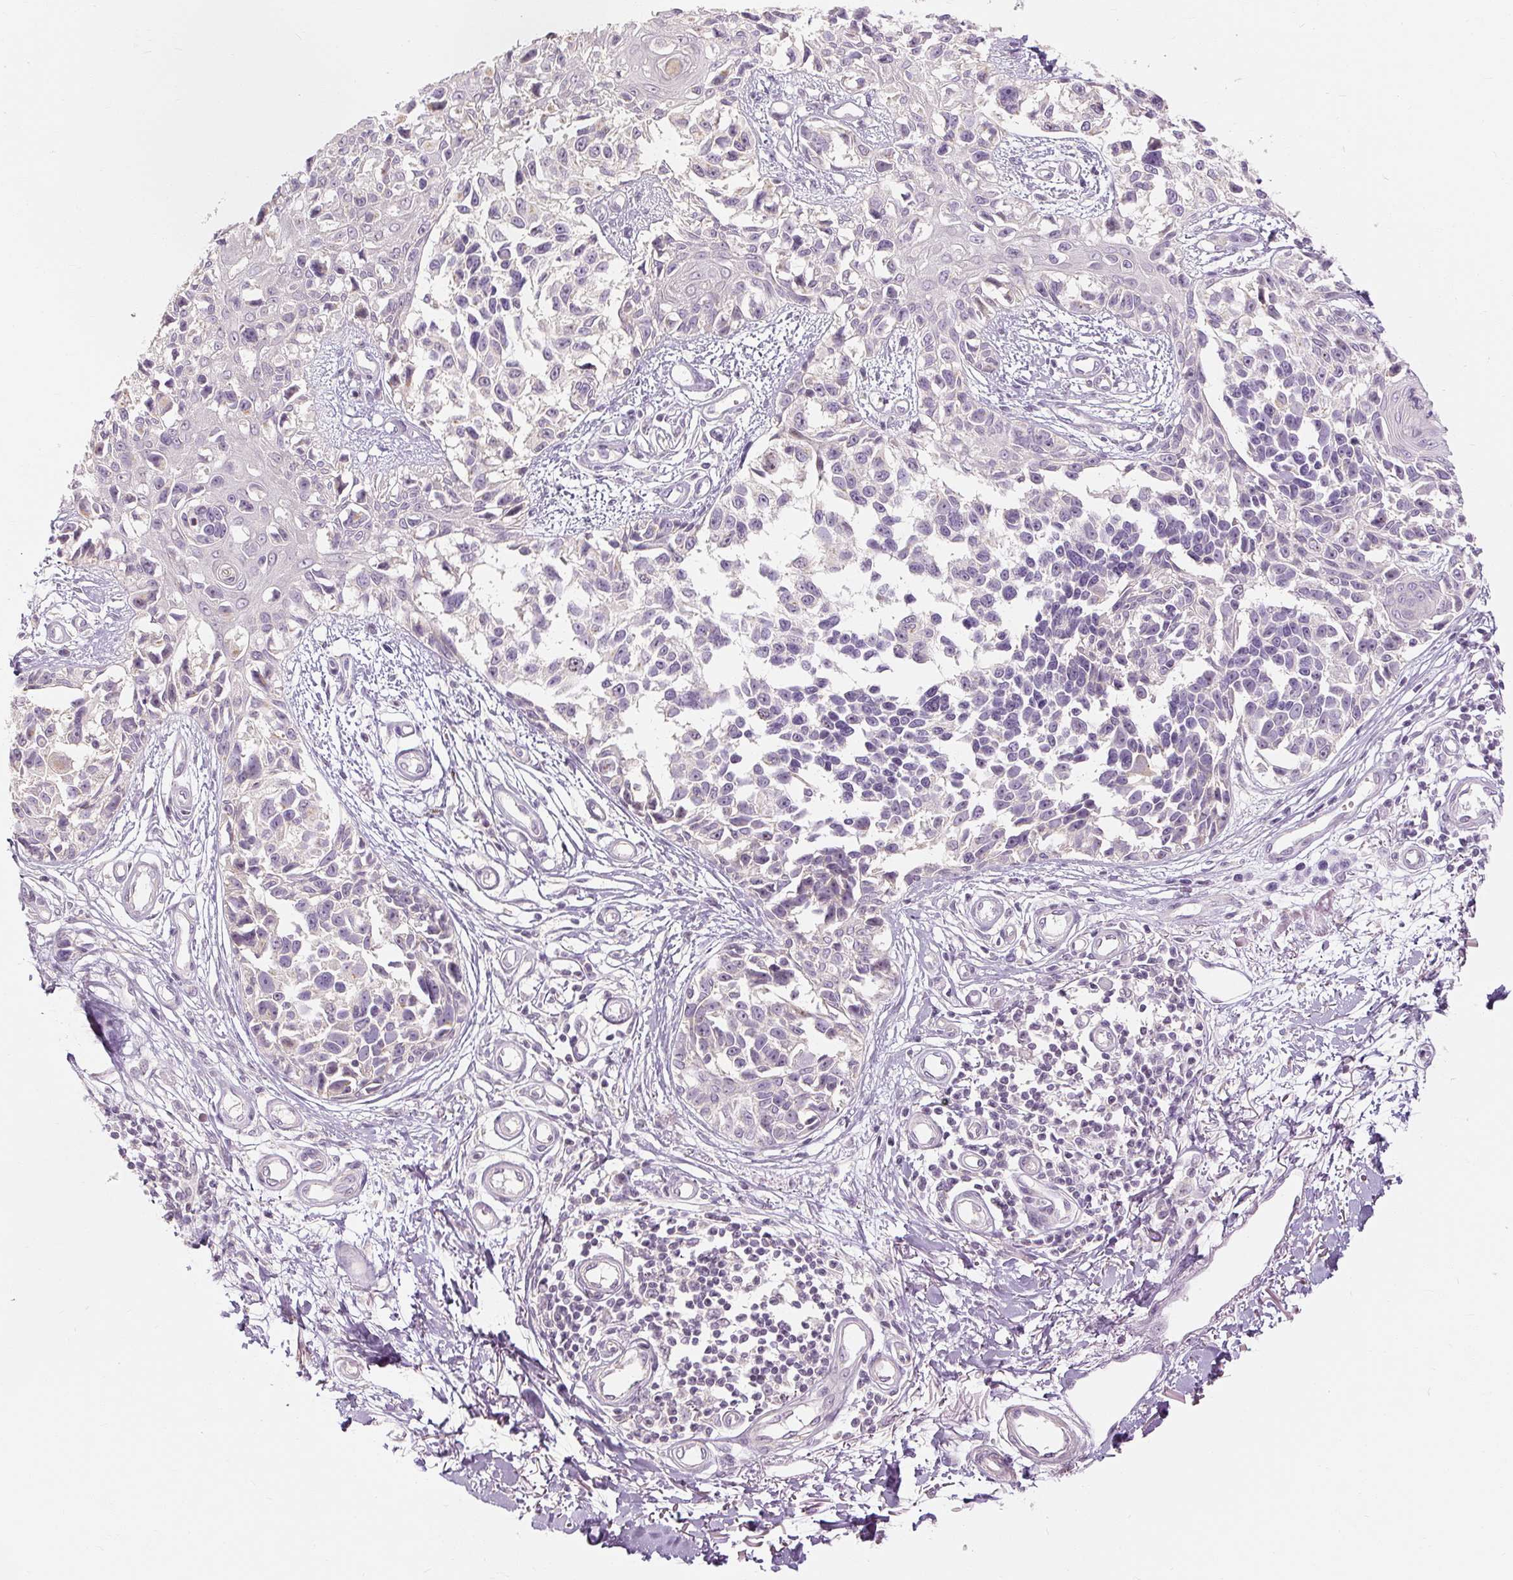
{"staining": {"intensity": "negative", "quantity": "none", "location": "none"}, "tissue": "melanoma", "cell_type": "Tumor cells", "image_type": "cancer", "snomed": [{"axis": "morphology", "description": "Malignant melanoma, NOS"}, {"axis": "topography", "description": "Skin"}], "caption": "An image of malignant melanoma stained for a protein exhibits no brown staining in tumor cells.", "gene": "CAPN3", "patient": {"sex": "male", "age": 73}}